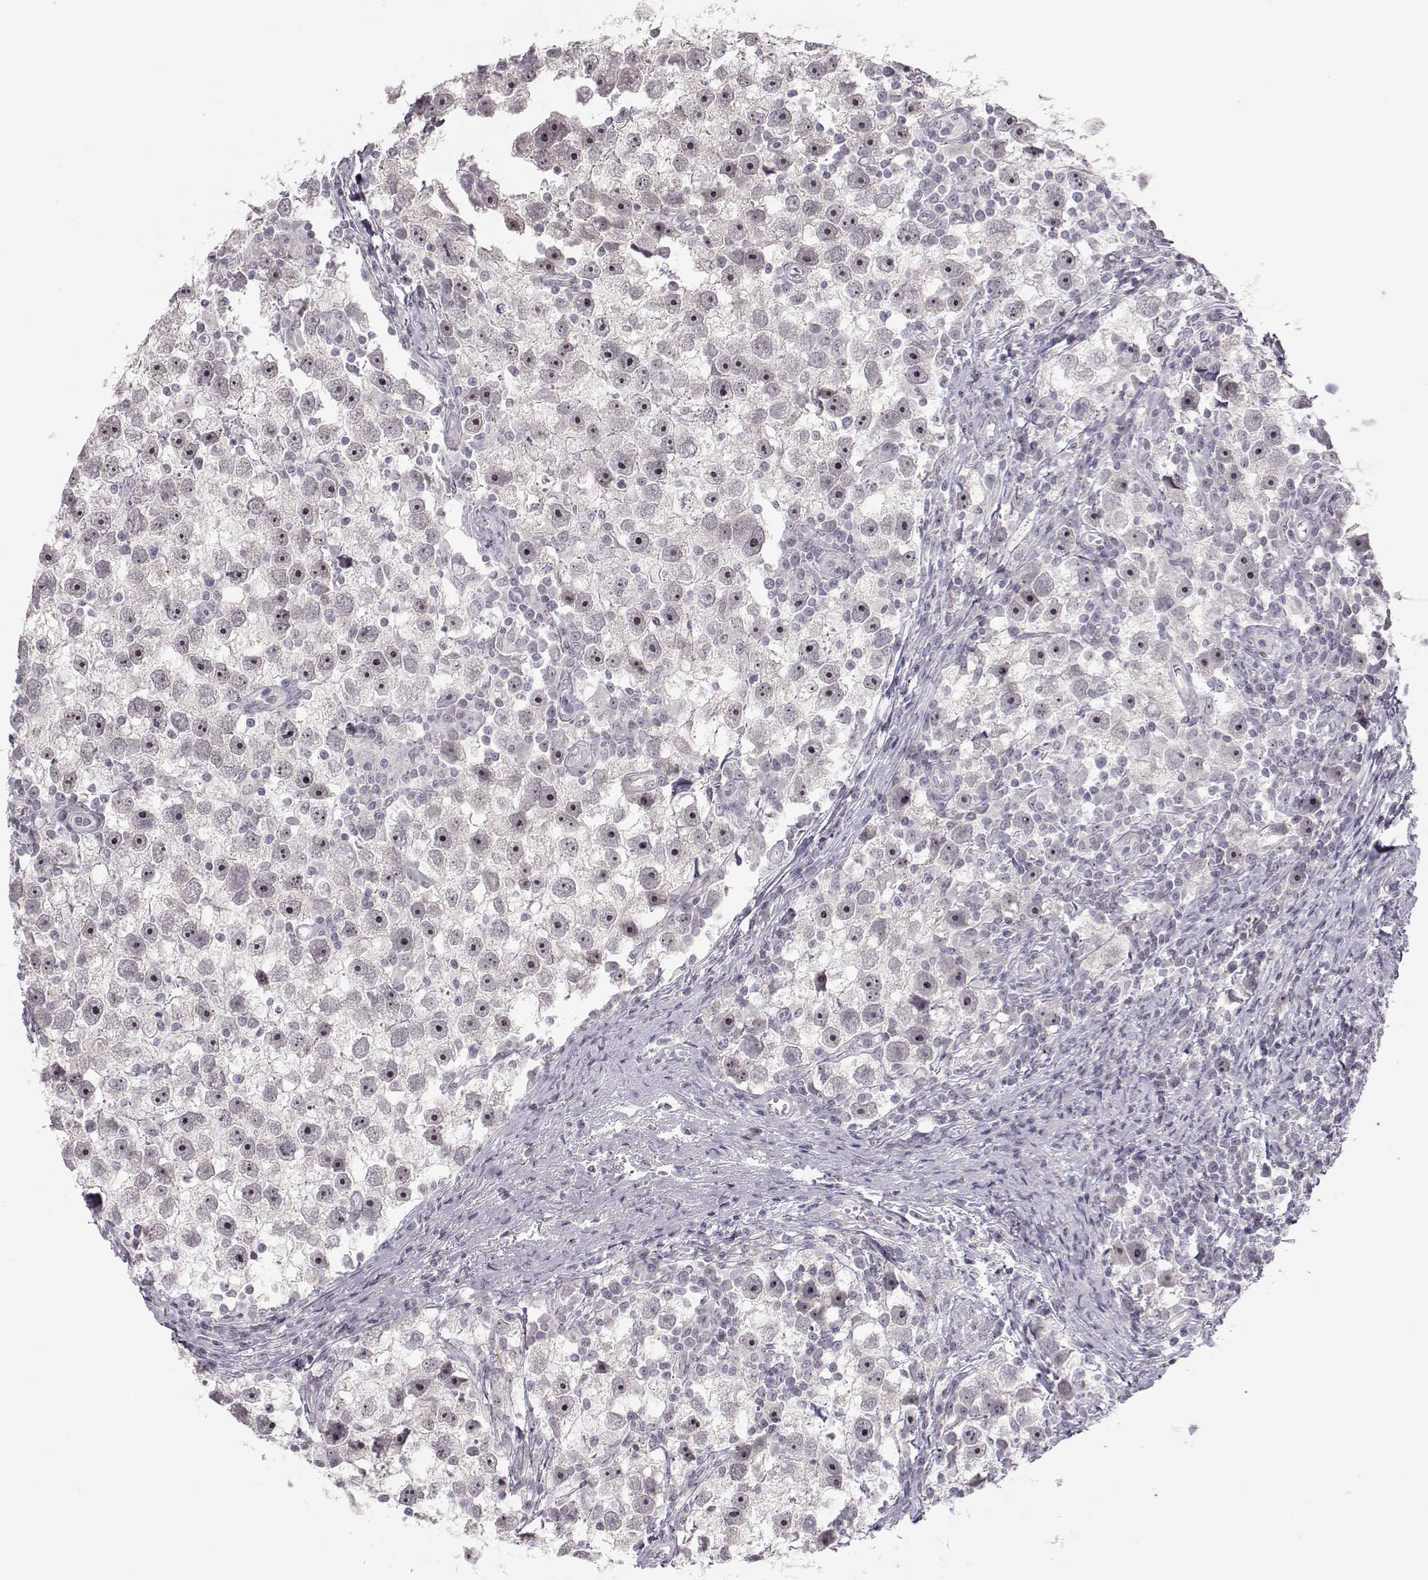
{"staining": {"intensity": "negative", "quantity": "none", "location": "none"}, "tissue": "testis cancer", "cell_type": "Tumor cells", "image_type": "cancer", "snomed": [{"axis": "morphology", "description": "Seminoma, NOS"}, {"axis": "topography", "description": "Testis"}], "caption": "Immunohistochemical staining of testis cancer reveals no significant expression in tumor cells. (Immunohistochemistry, brightfield microscopy, high magnification).", "gene": "FAM205A", "patient": {"sex": "male", "age": 30}}